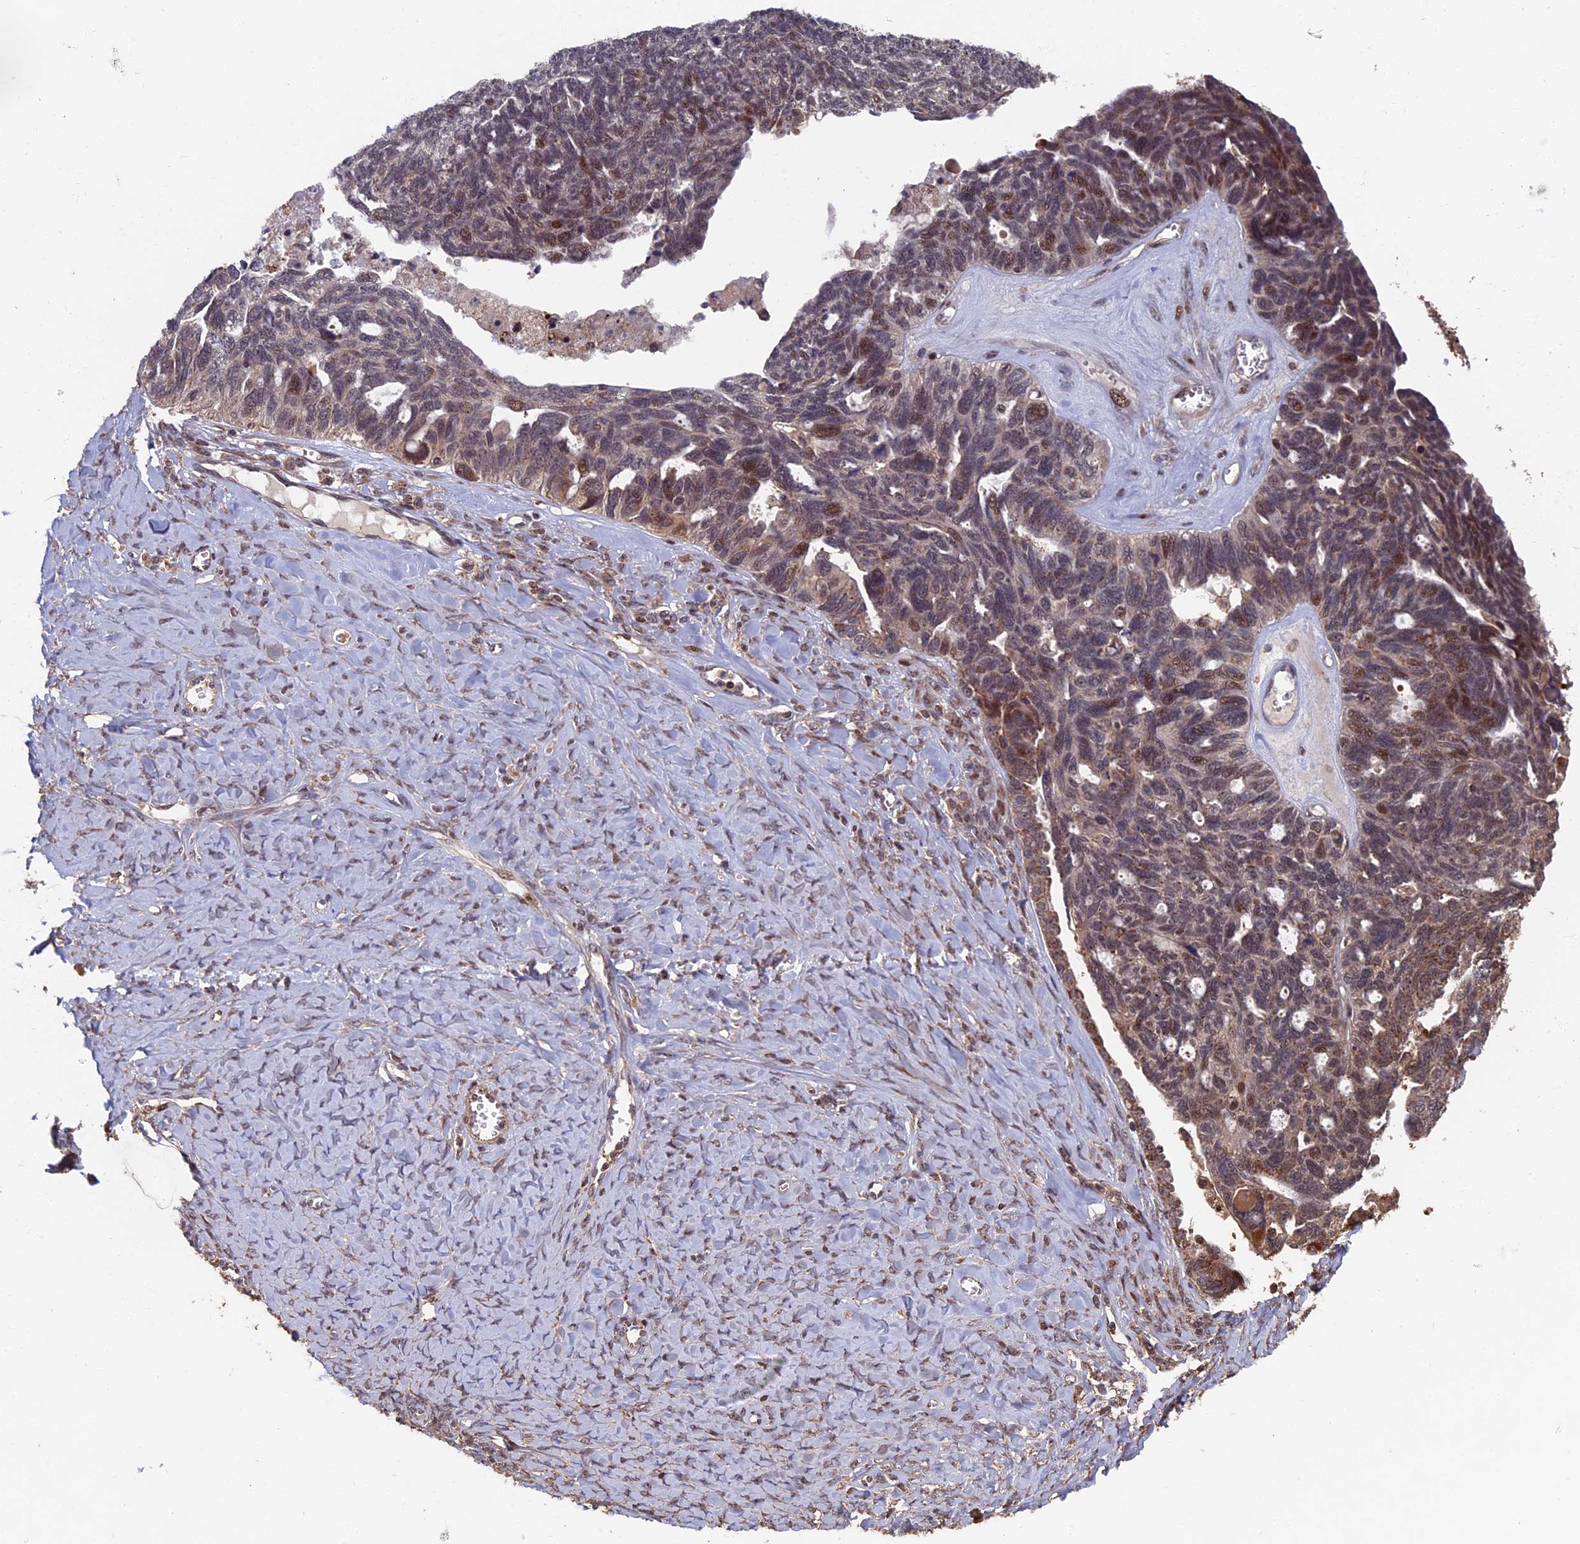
{"staining": {"intensity": "moderate", "quantity": "<25%", "location": "nuclear"}, "tissue": "ovarian cancer", "cell_type": "Tumor cells", "image_type": "cancer", "snomed": [{"axis": "morphology", "description": "Cystadenocarcinoma, serous, NOS"}, {"axis": "topography", "description": "Ovary"}], "caption": "Immunohistochemistry of human ovarian cancer (serous cystadenocarcinoma) exhibits low levels of moderate nuclear positivity in approximately <25% of tumor cells.", "gene": "RASGRF1", "patient": {"sex": "female", "age": 79}}